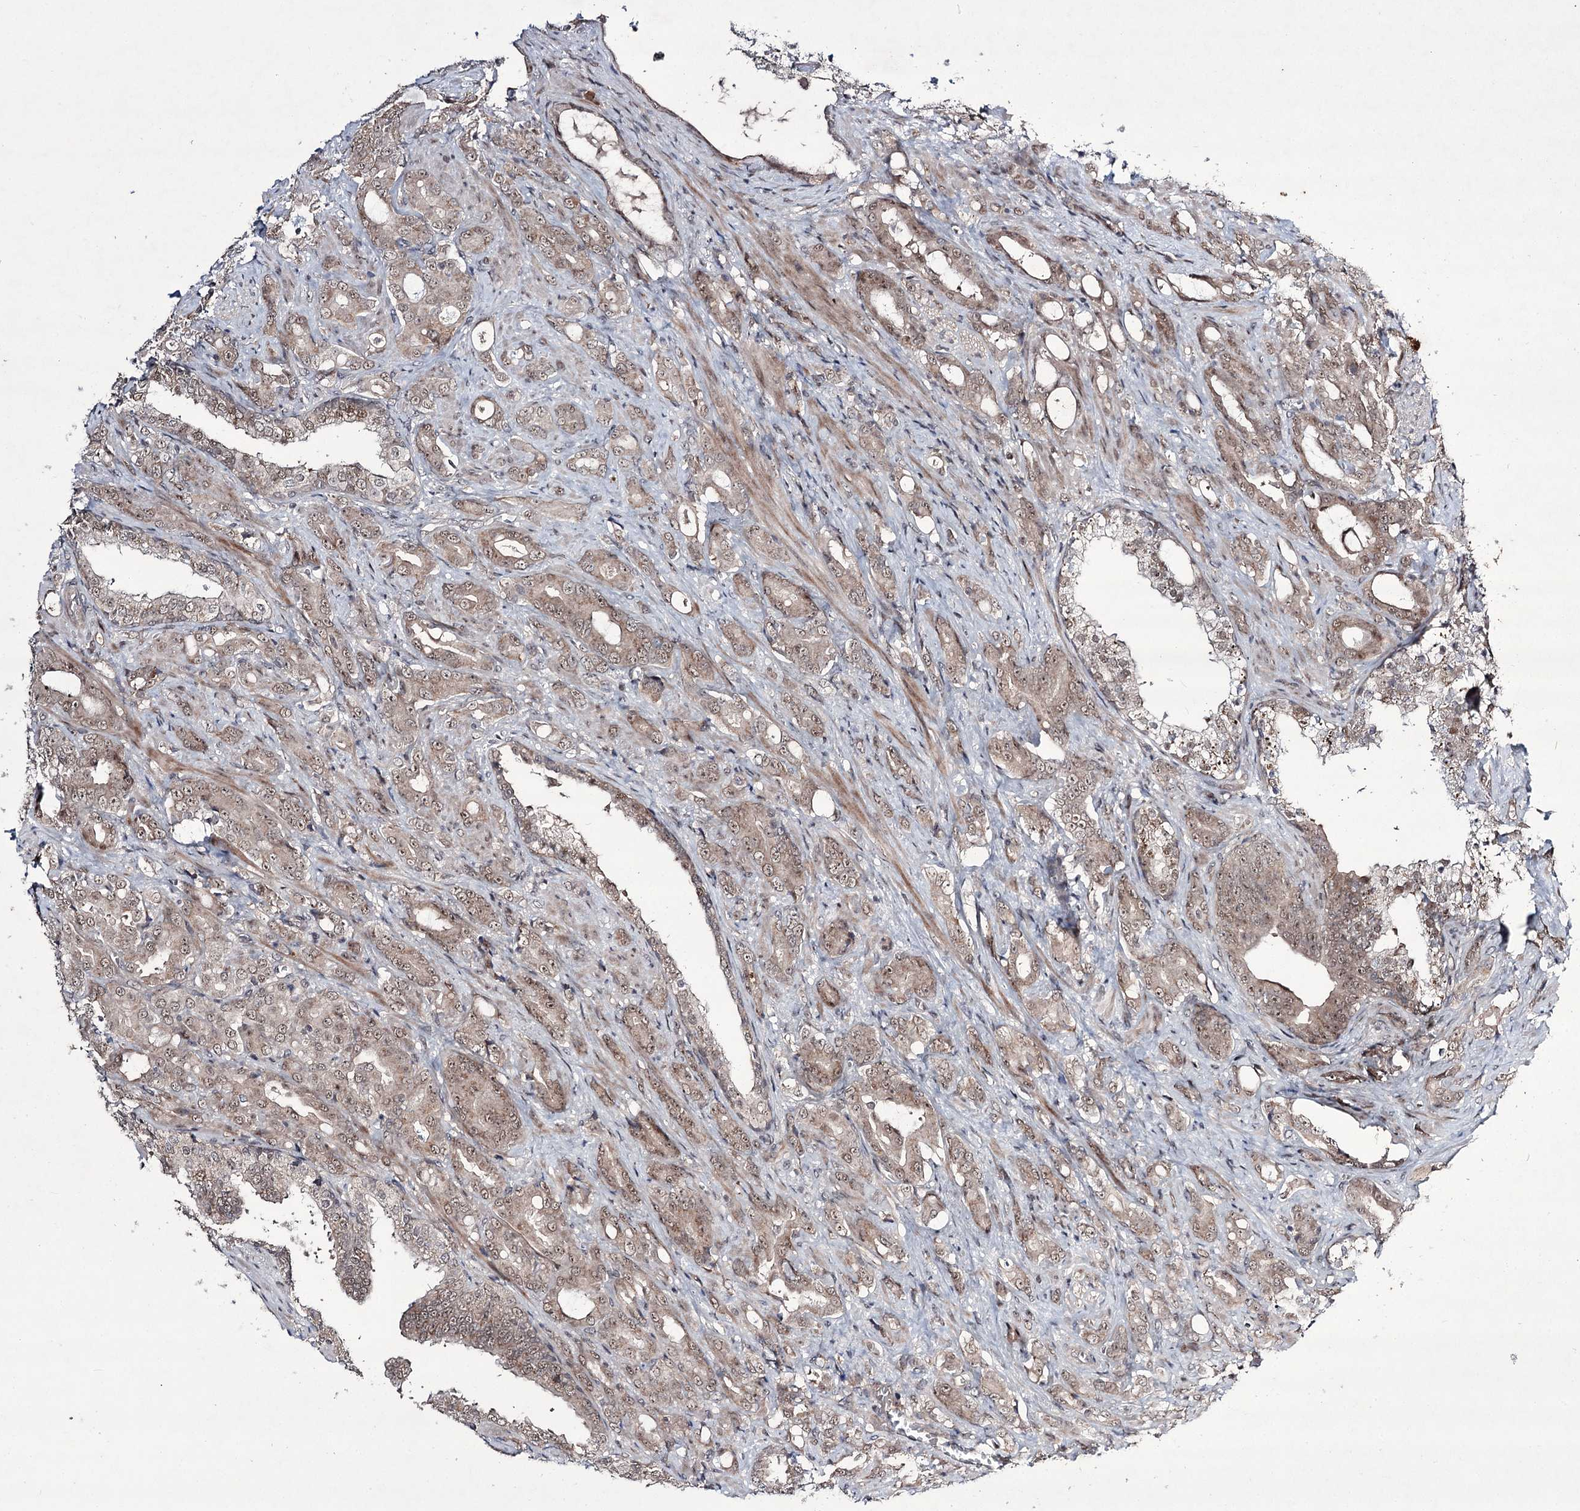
{"staining": {"intensity": "weak", "quantity": ">75%", "location": "cytoplasmic/membranous,nuclear"}, "tissue": "prostate cancer", "cell_type": "Tumor cells", "image_type": "cancer", "snomed": [{"axis": "morphology", "description": "Adenocarcinoma, High grade"}, {"axis": "topography", "description": "Prostate"}], "caption": "IHC staining of prostate cancer, which demonstrates low levels of weak cytoplasmic/membranous and nuclear staining in approximately >75% of tumor cells indicating weak cytoplasmic/membranous and nuclear protein staining. The staining was performed using DAB (3,3'-diaminobenzidine) (brown) for protein detection and nuclei were counterstained in hematoxylin (blue).", "gene": "HOXC11", "patient": {"sex": "male", "age": 72}}